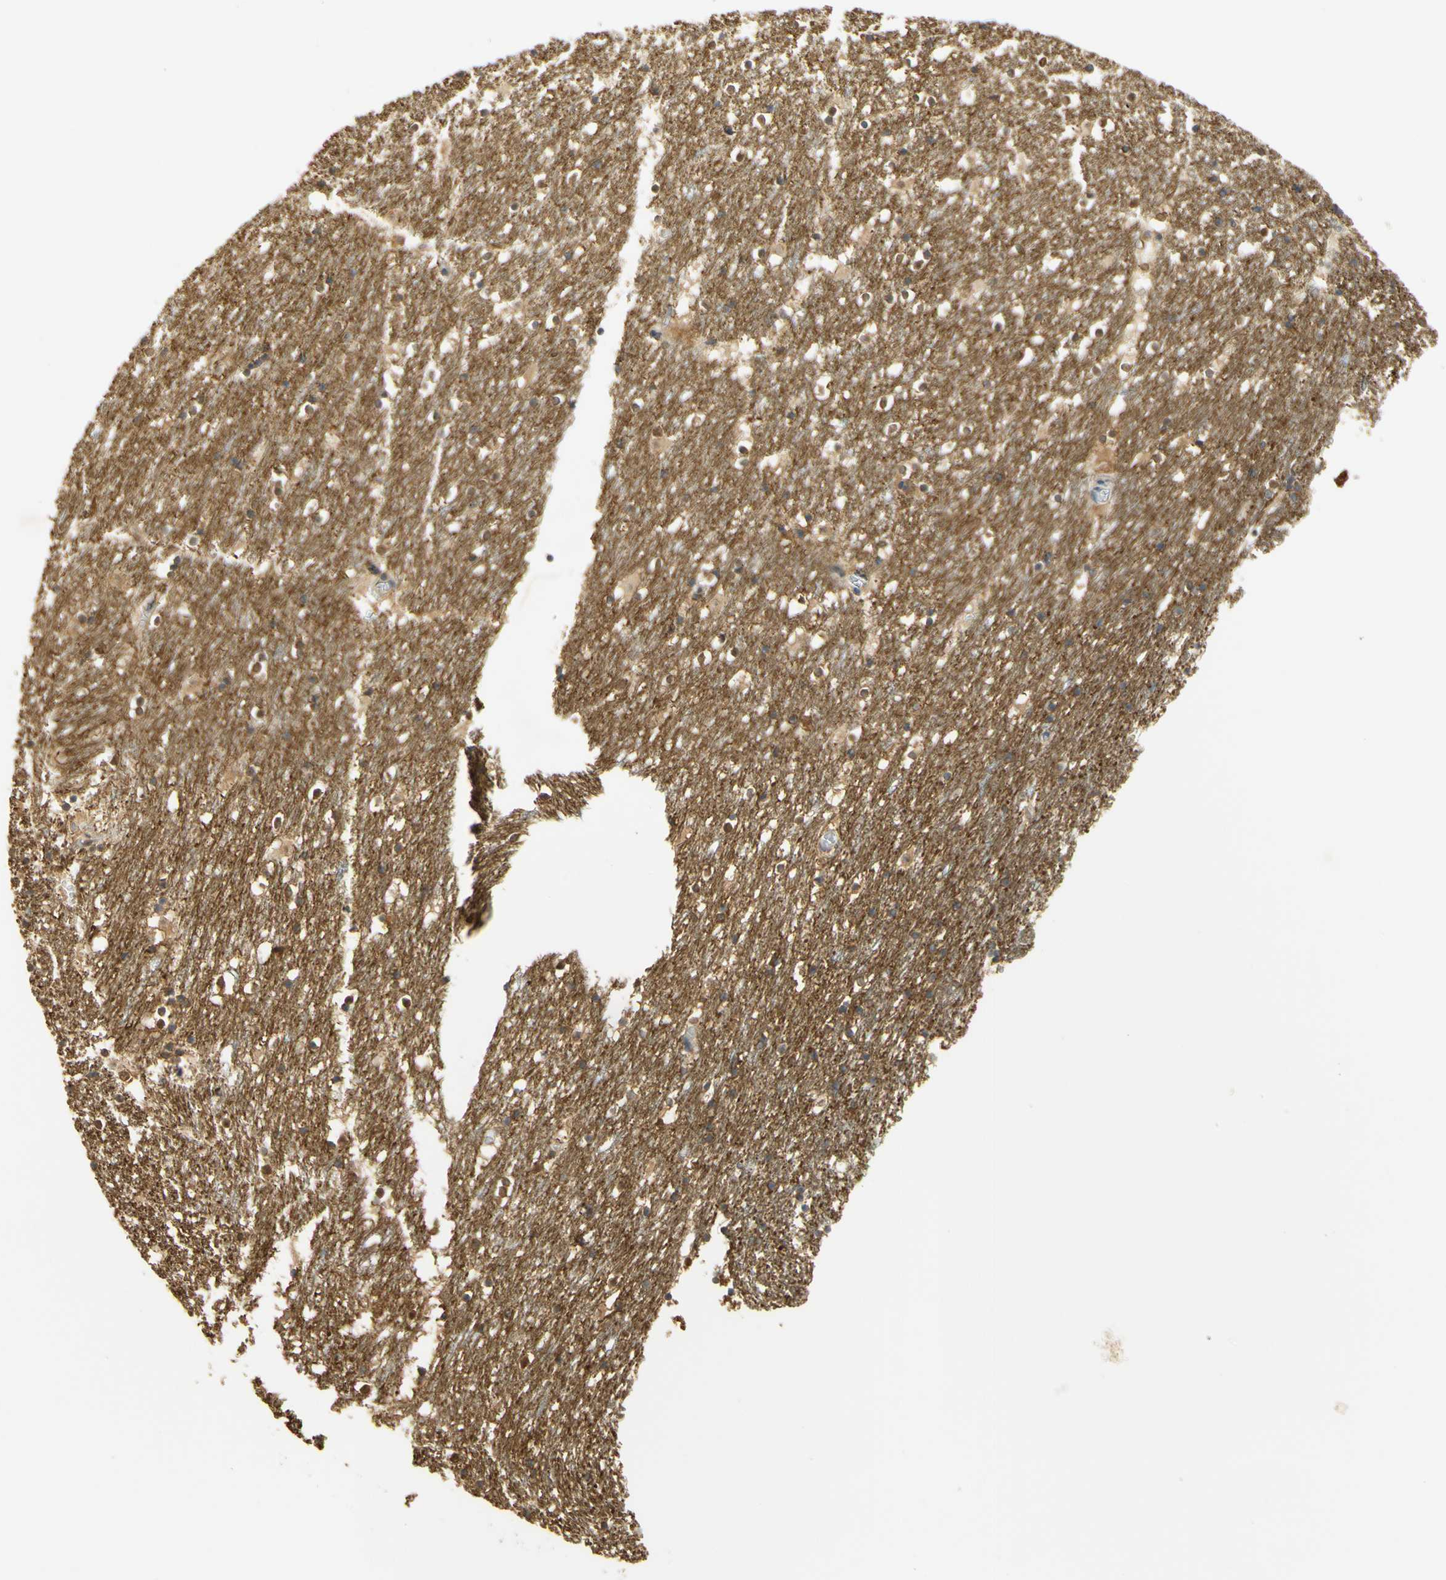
{"staining": {"intensity": "moderate", "quantity": "<25%", "location": "nuclear"}, "tissue": "caudate", "cell_type": "Glial cells", "image_type": "normal", "snomed": [{"axis": "morphology", "description": "Normal tissue, NOS"}, {"axis": "topography", "description": "Lateral ventricle wall"}], "caption": "Caudate stained with DAB (3,3'-diaminobenzidine) IHC demonstrates low levels of moderate nuclear staining in about <25% of glial cells. The protein is stained brown, and the nuclei are stained in blue (DAB (3,3'-diaminobenzidine) IHC with brightfield microscopy, high magnification).", "gene": "PAK1", "patient": {"sex": "male", "age": 45}}